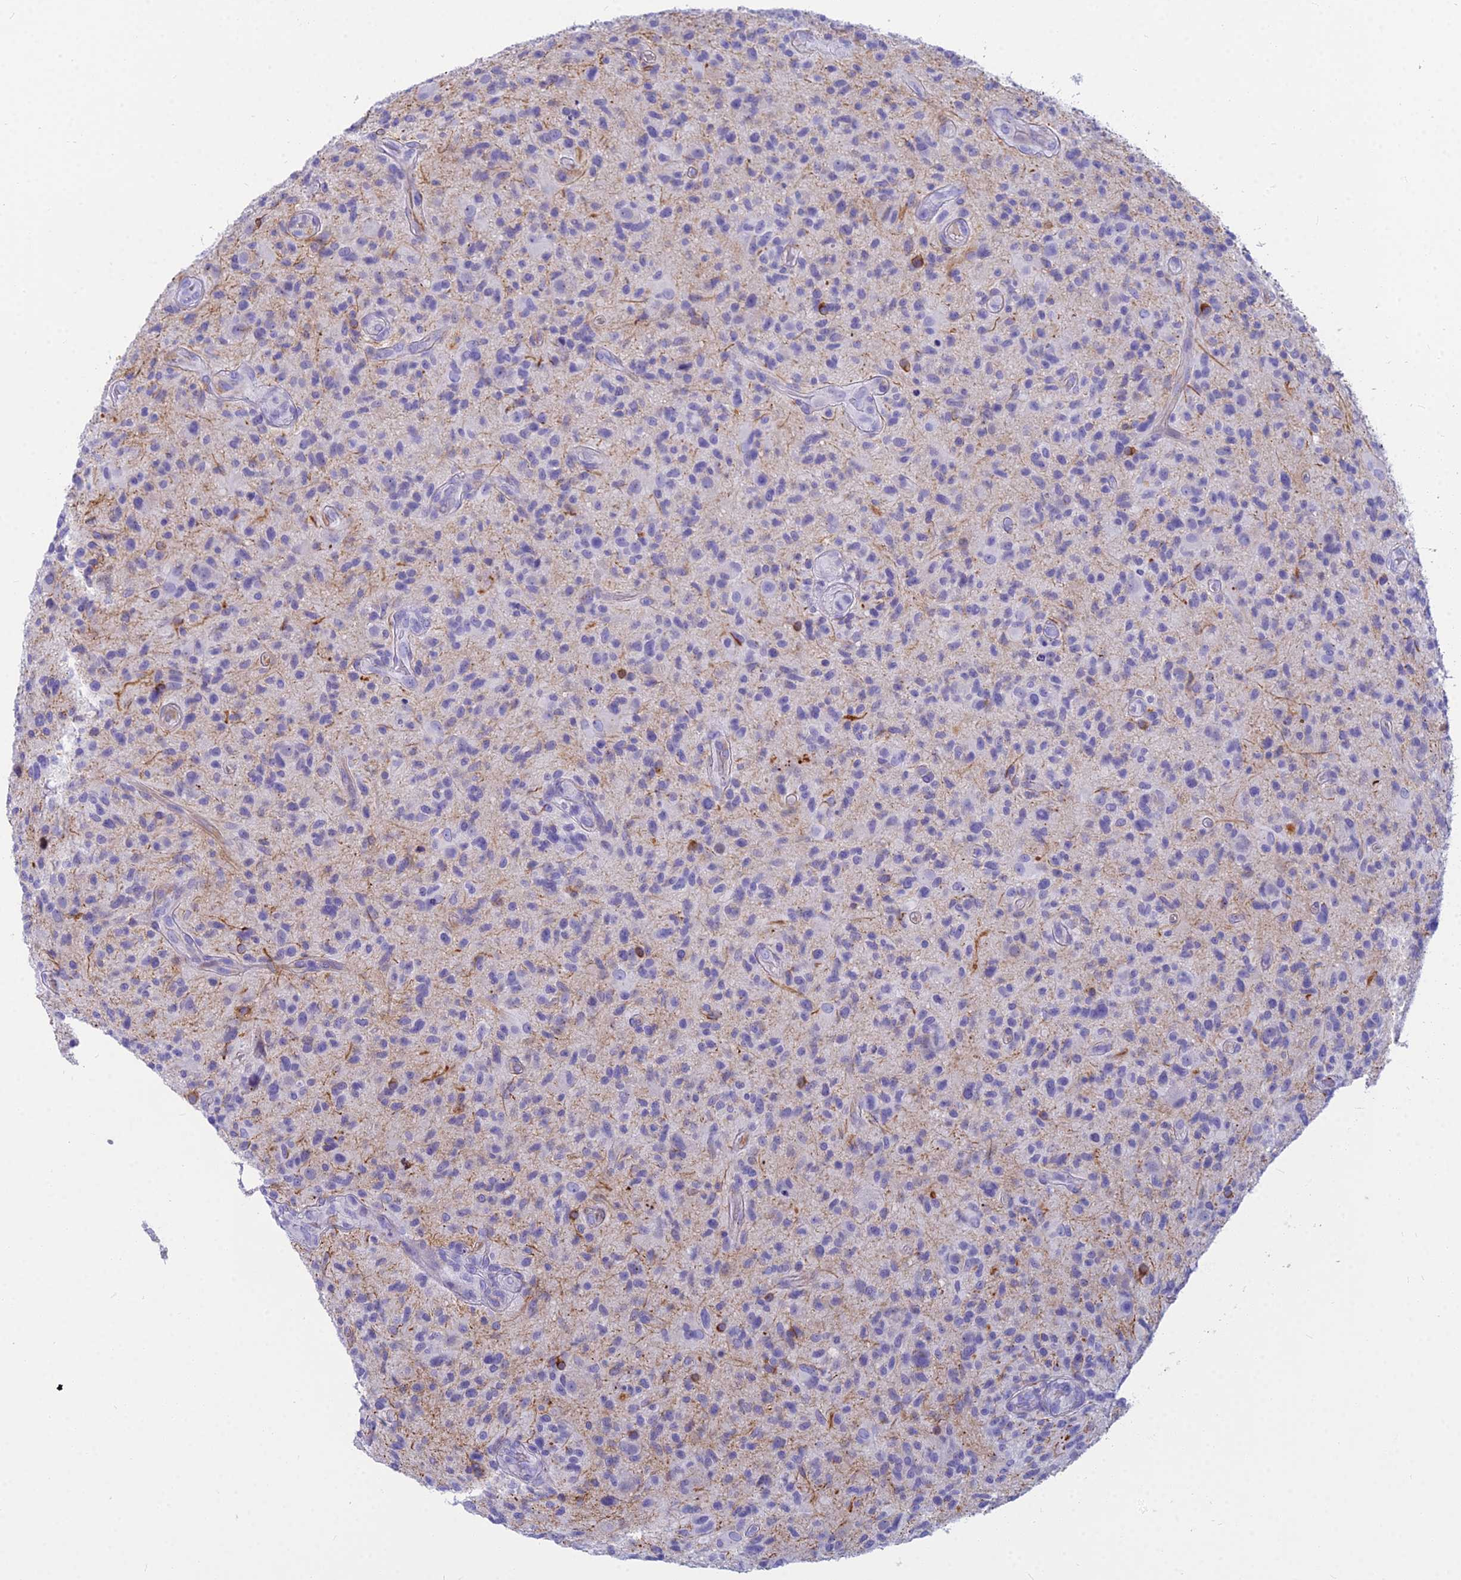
{"staining": {"intensity": "negative", "quantity": "none", "location": "none"}, "tissue": "glioma", "cell_type": "Tumor cells", "image_type": "cancer", "snomed": [{"axis": "morphology", "description": "Glioma, malignant, High grade"}, {"axis": "topography", "description": "Brain"}], "caption": "Glioma was stained to show a protein in brown. There is no significant expression in tumor cells.", "gene": "EVI2A", "patient": {"sex": "male", "age": 47}}